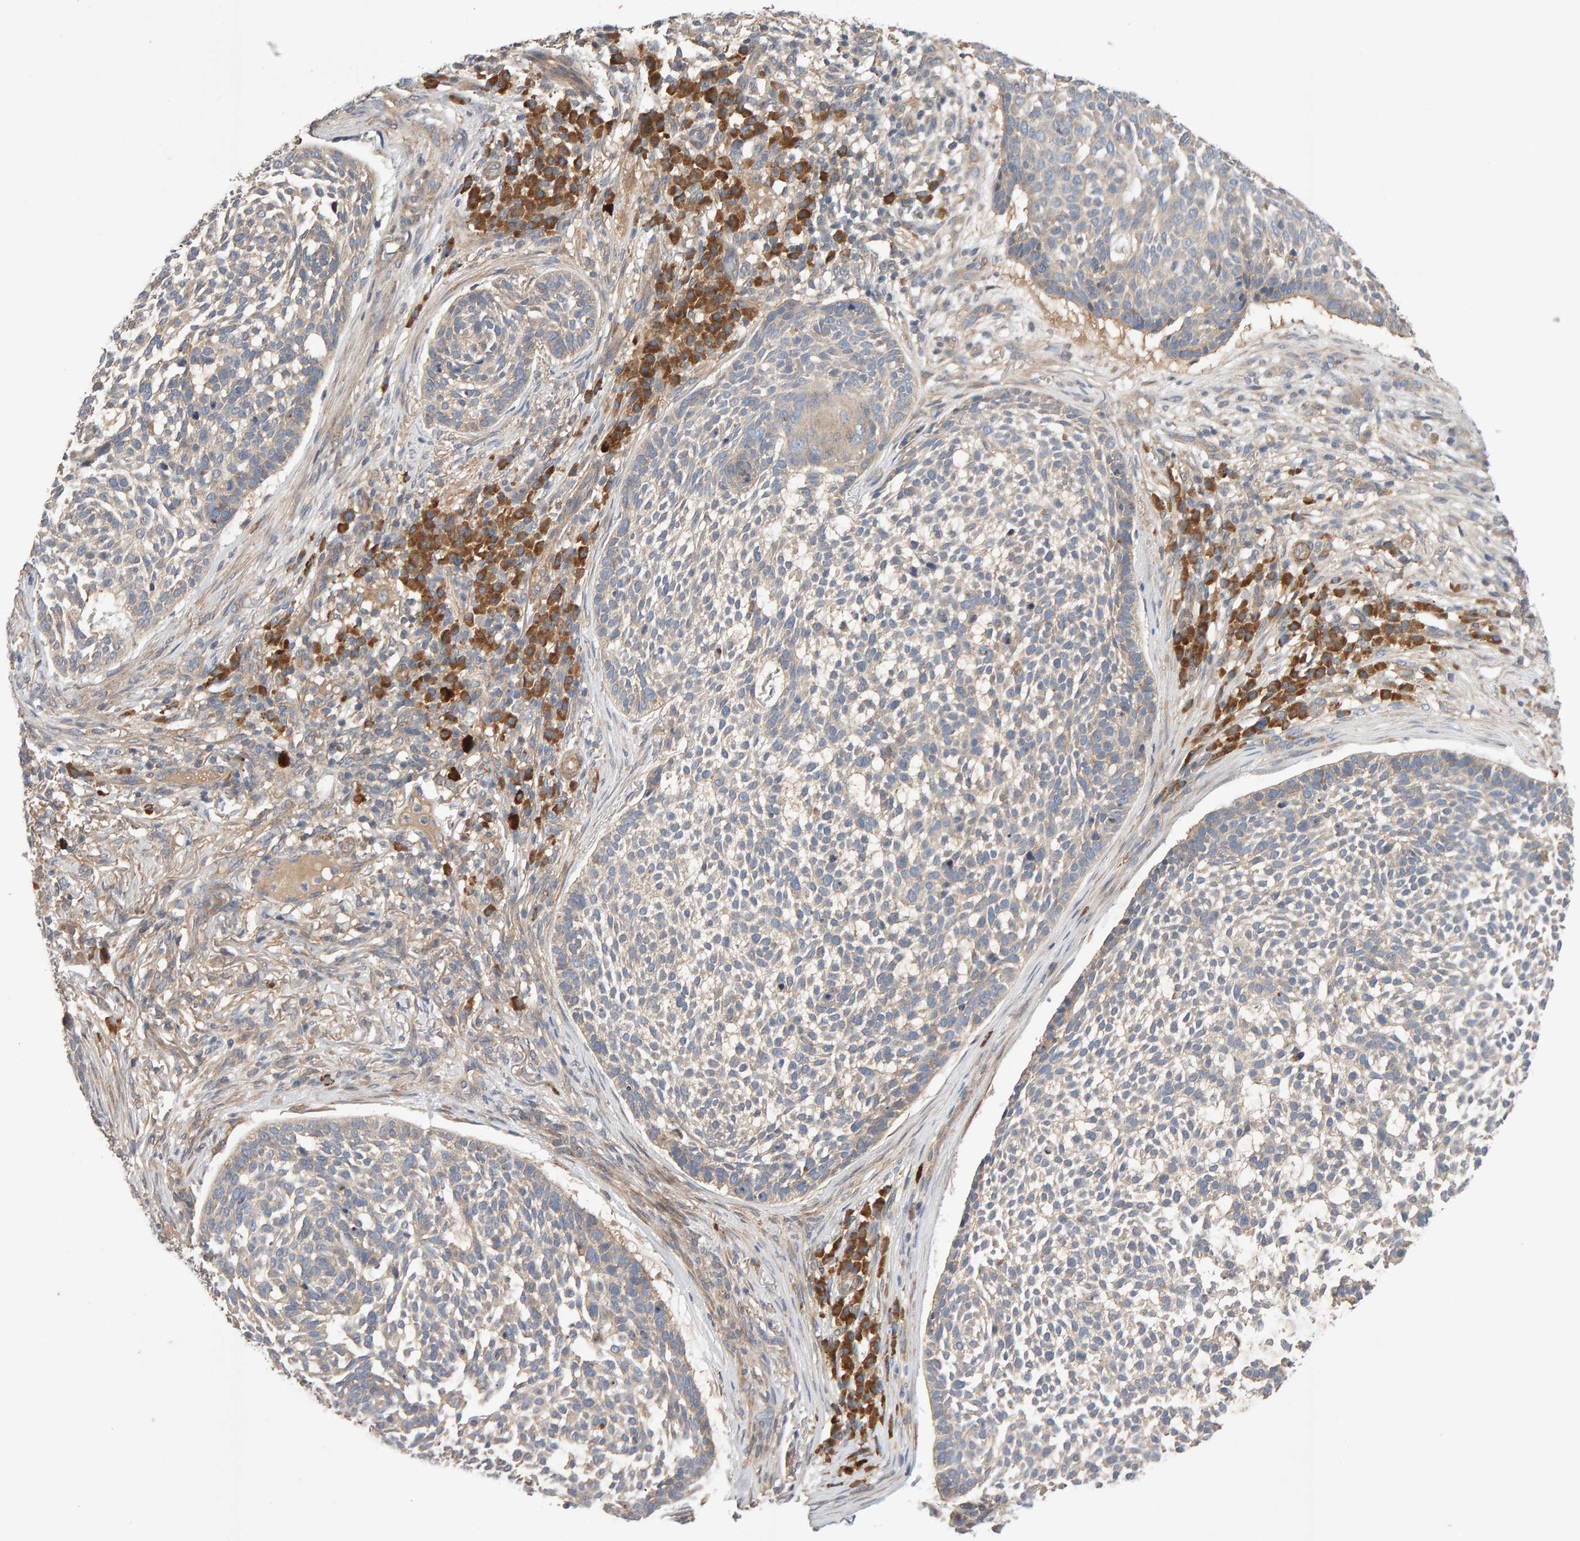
{"staining": {"intensity": "negative", "quantity": "none", "location": "none"}, "tissue": "skin cancer", "cell_type": "Tumor cells", "image_type": "cancer", "snomed": [{"axis": "morphology", "description": "Basal cell carcinoma"}, {"axis": "topography", "description": "Skin"}], "caption": "This photomicrograph is of basal cell carcinoma (skin) stained with IHC to label a protein in brown with the nuclei are counter-stained blue. There is no staining in tumor cells. (Immunohistochemistry (ihc), brightfield microscopy, high magnification).", "gene": "RNF19A", "patient": {"sex": "female", "age": 64}}